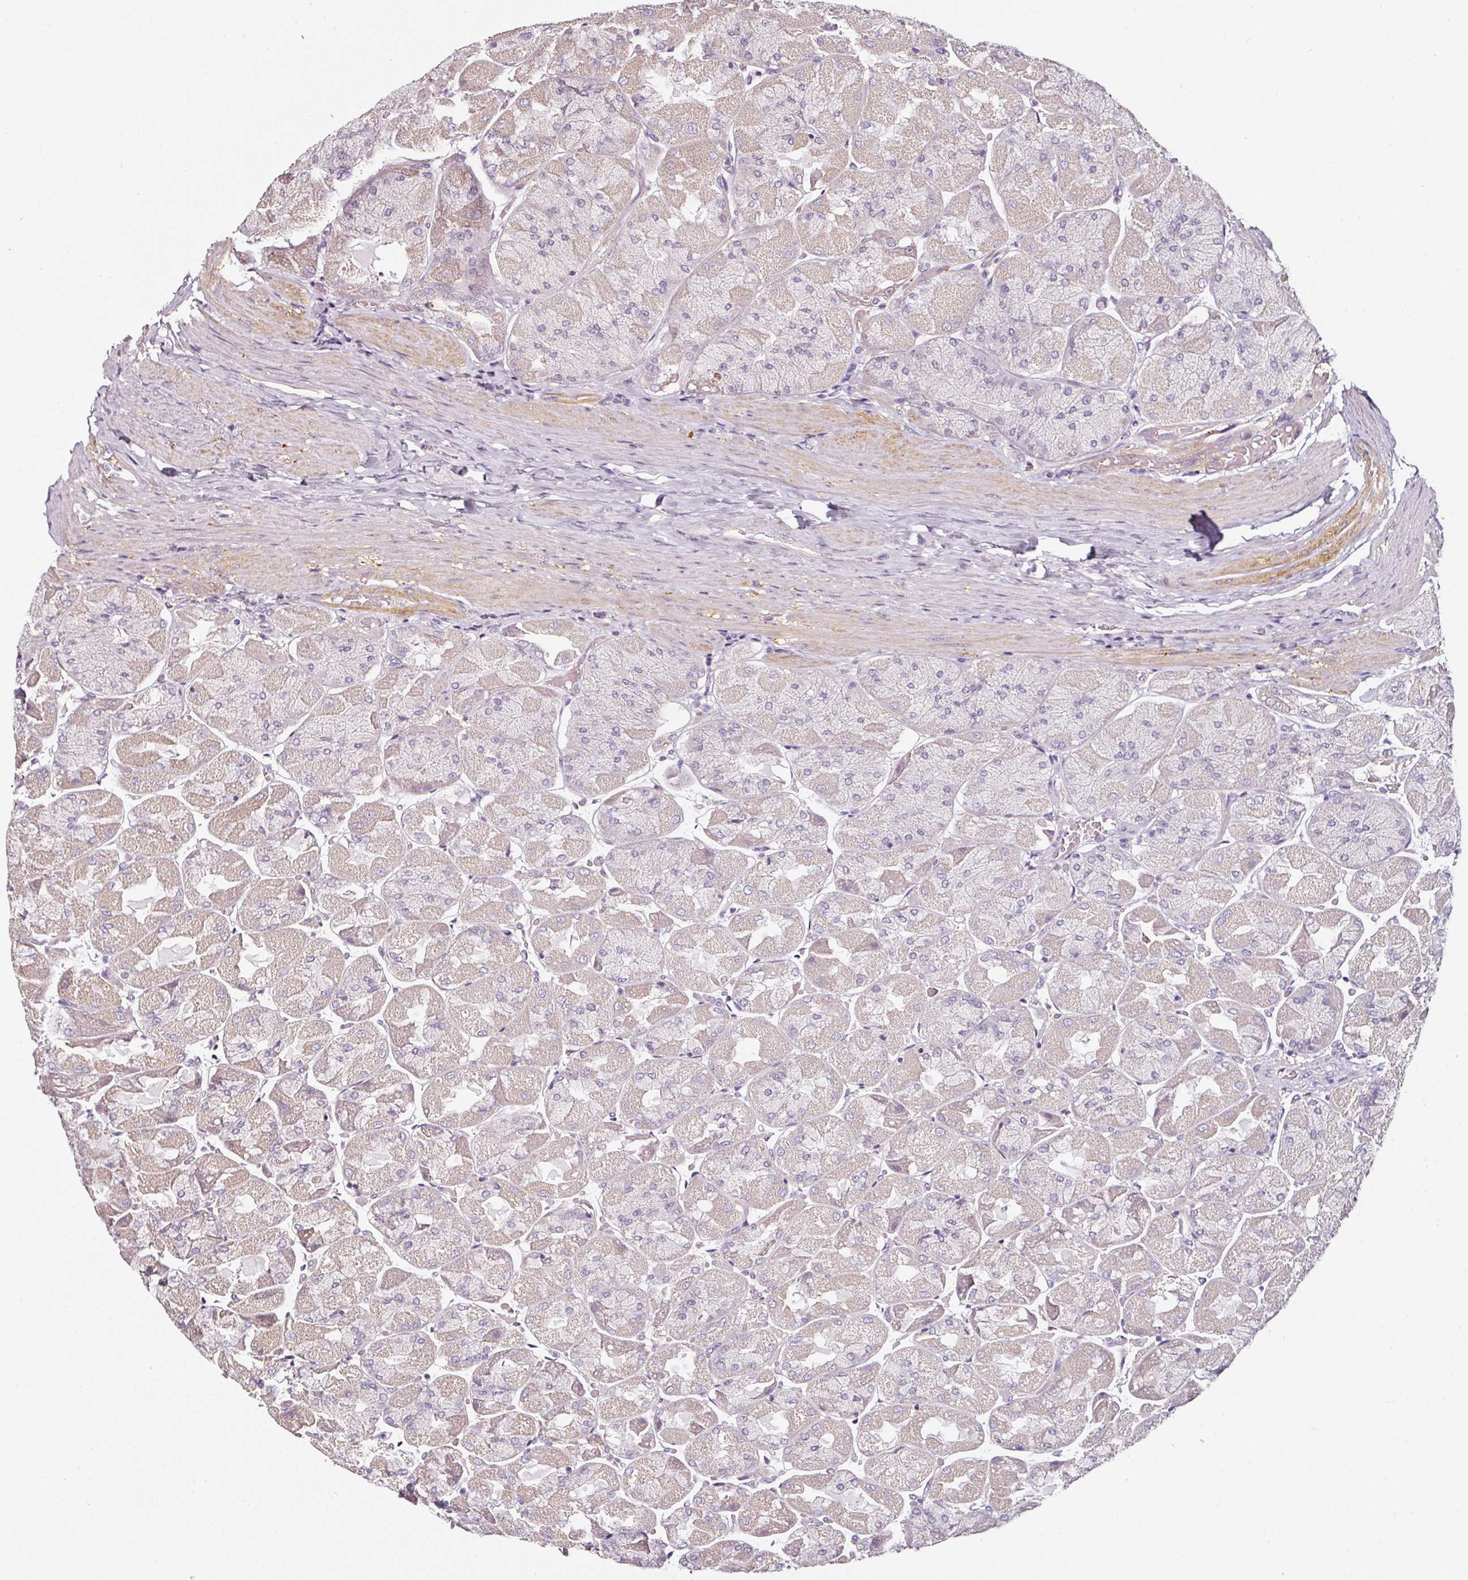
{"staining": {"intensity": "weak", "quantity": "25%-75%", "location": "cytoplasmic/membranous"}, "tissue": "stomach", "cell_type": "Glandular cells", "image_type": "normal", "snomed": [{"axis": "morphology", "description": "Normal tissue, NOS"}, {"axis": "topography", "description": "Stomach"}], "caption": "This photomicrograph exhibits normal stomach stained with immunohistochemistry (IHC) to label a protein in brown. The cytoplasmic/membranous of glandular cells show weak positivity for the protein. Nuclei are counter-stained blue.", "gene": "CAP2", "patient": {"sex": "female", "age": 61}}